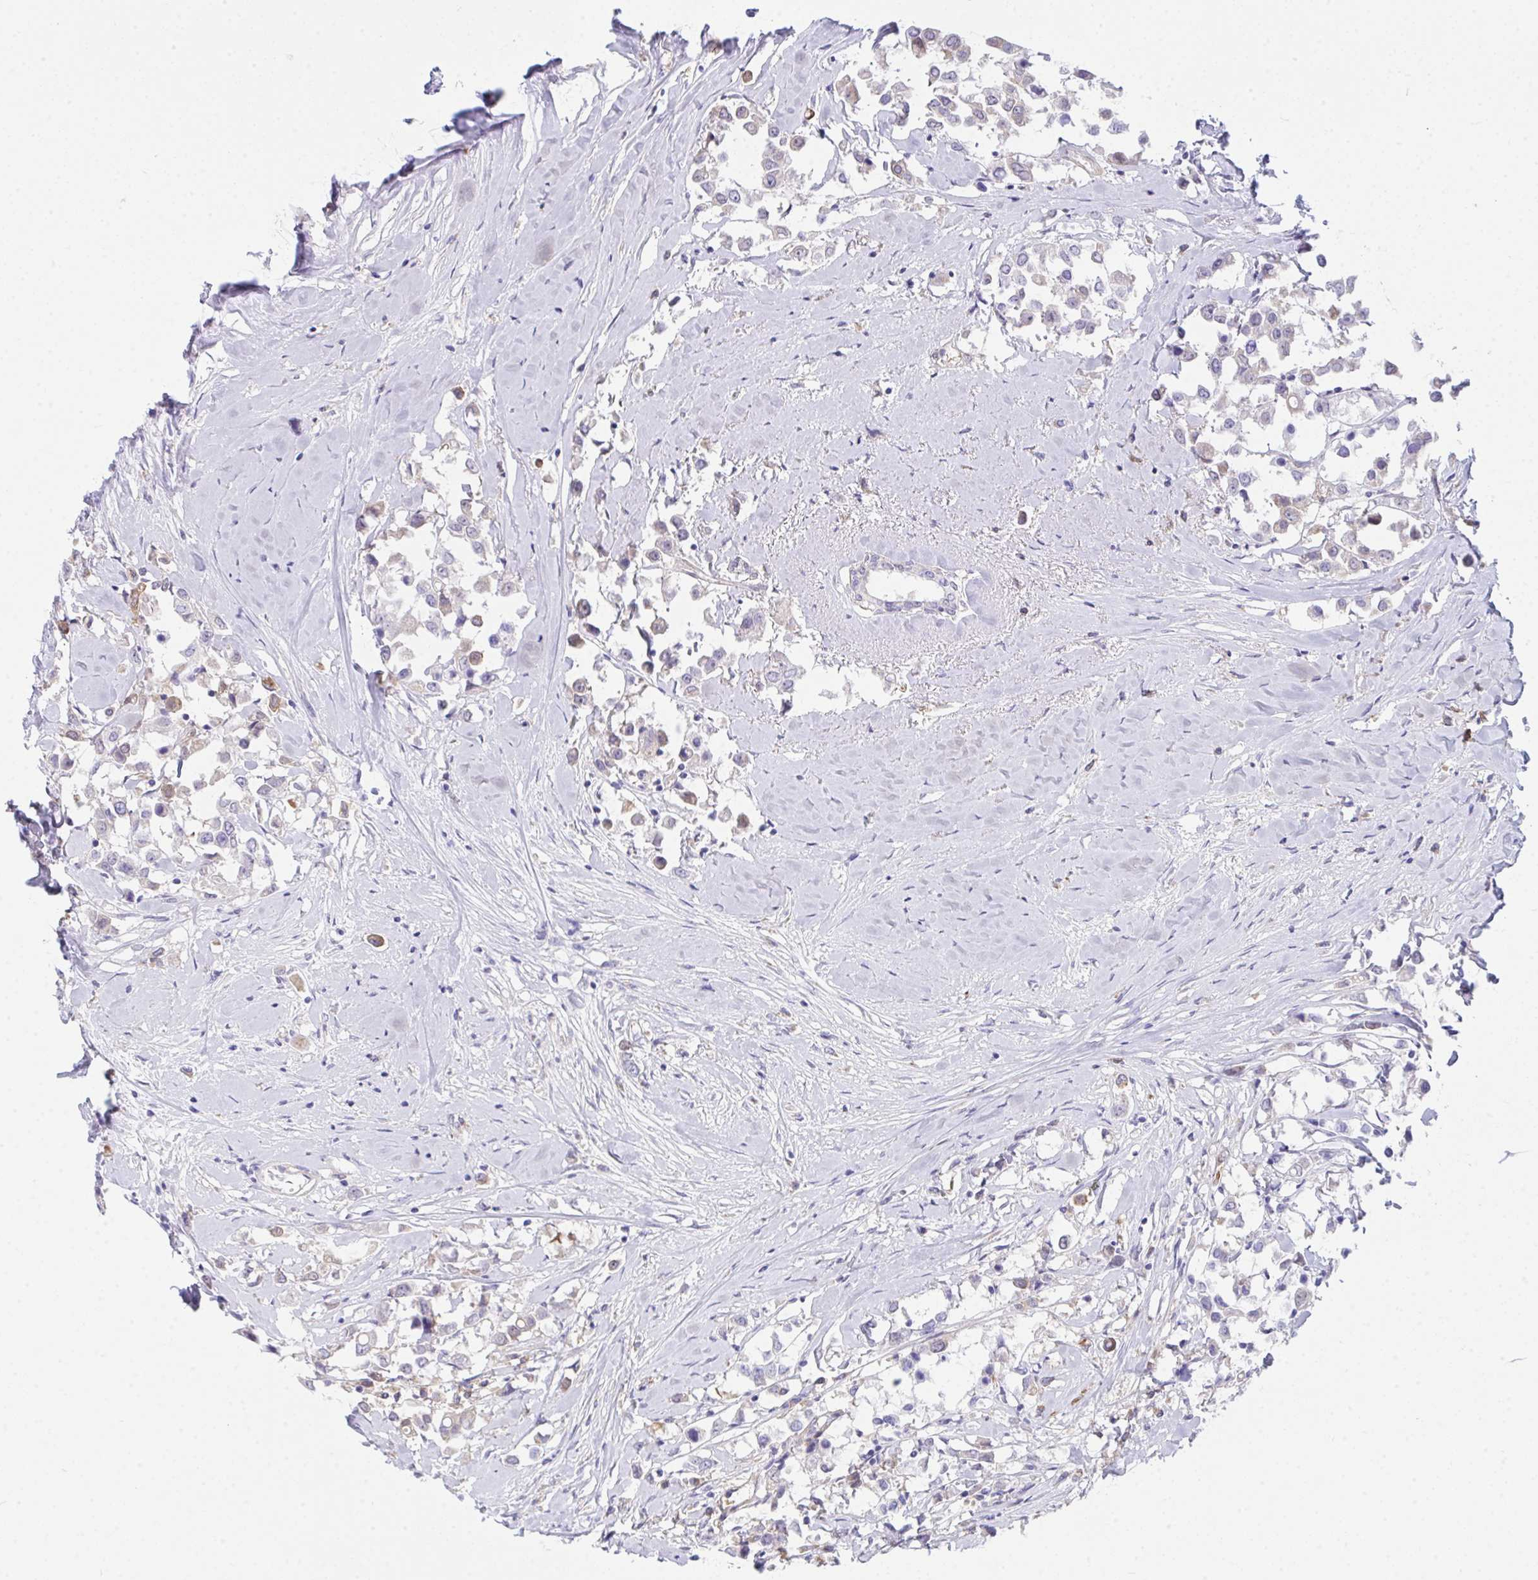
{"staining": {"intensity": "negative", "quantity": "none", "location": "none"}, "tissue": "breast cancer", "cell_type": "Tumor cells", "image_type": "cancer", "snomed": [{"axis": "morphology", "description": "Duct carcinoma"}, {"axis": "topography", "description": "Breast"}], "caption": "An immunohistochemistry (IHC) micrograph of breast invasive ductal carcinoma is shown. There is no staining in tumor cells of breast invasive ductal carcinoma.", "gene": "GAB1", "patient": {"sex": "female", "age": 61}}